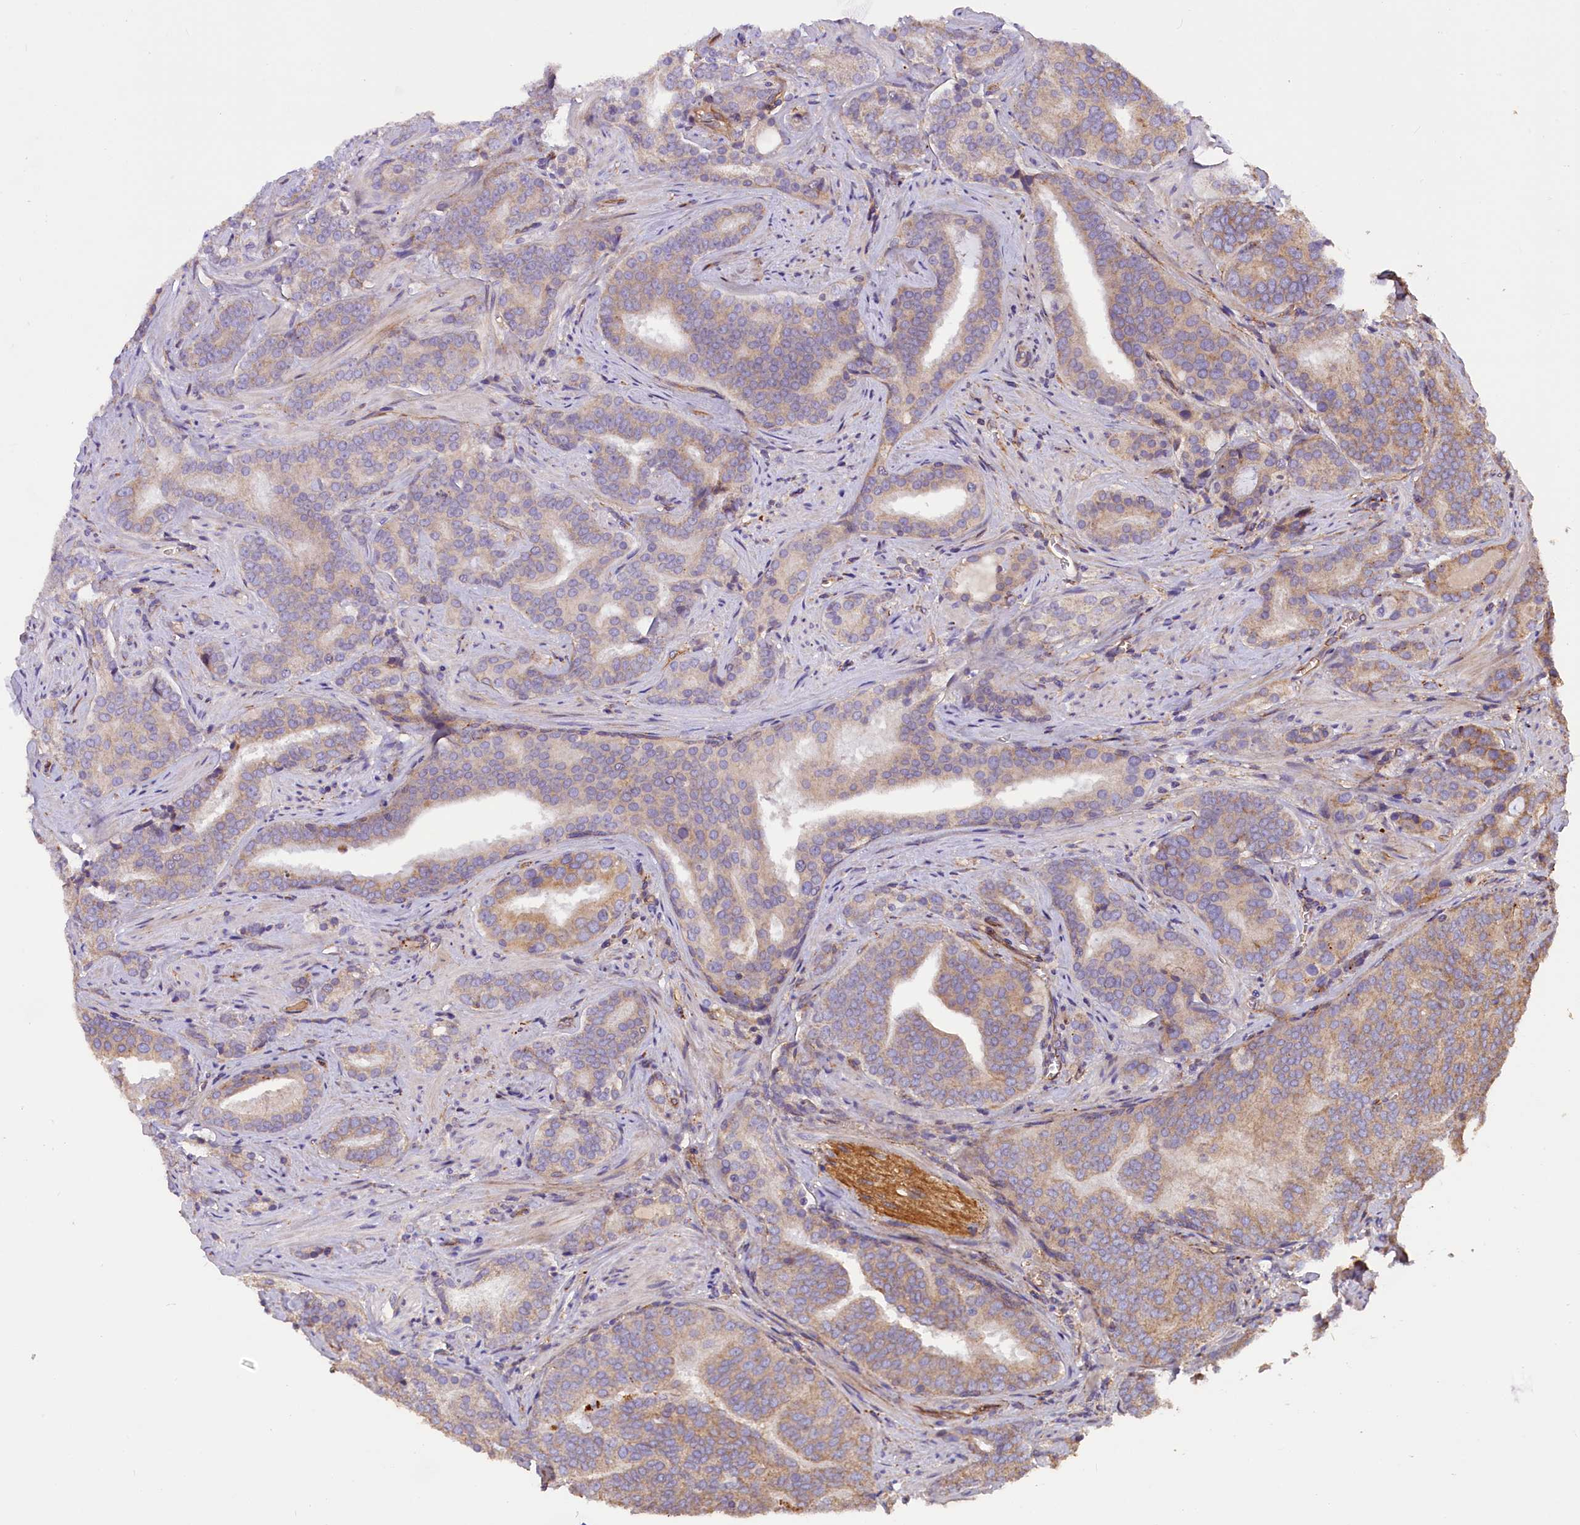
{"staining": {"intensity": "moderate", "quantity": "25%-75%", "location": "cytoplasmic/membranous"}, "tissue": "prostate cancer", "cell_type": "Tumor cells", "image_type": "cancer", "snomed": [{"axis": "morphology", "description": "Adenocarcinoma, High grade"}, {"axis": "topography", "description": "Prostate"}], "caption": "Human prostate cancer stained with a brown dye exhibits moderate cytoplasmic/membranous positive staining in about 25%-75% of tumor cells.", "gene": "ERMARD", "patient": {"sex": "male", "age": 55}}